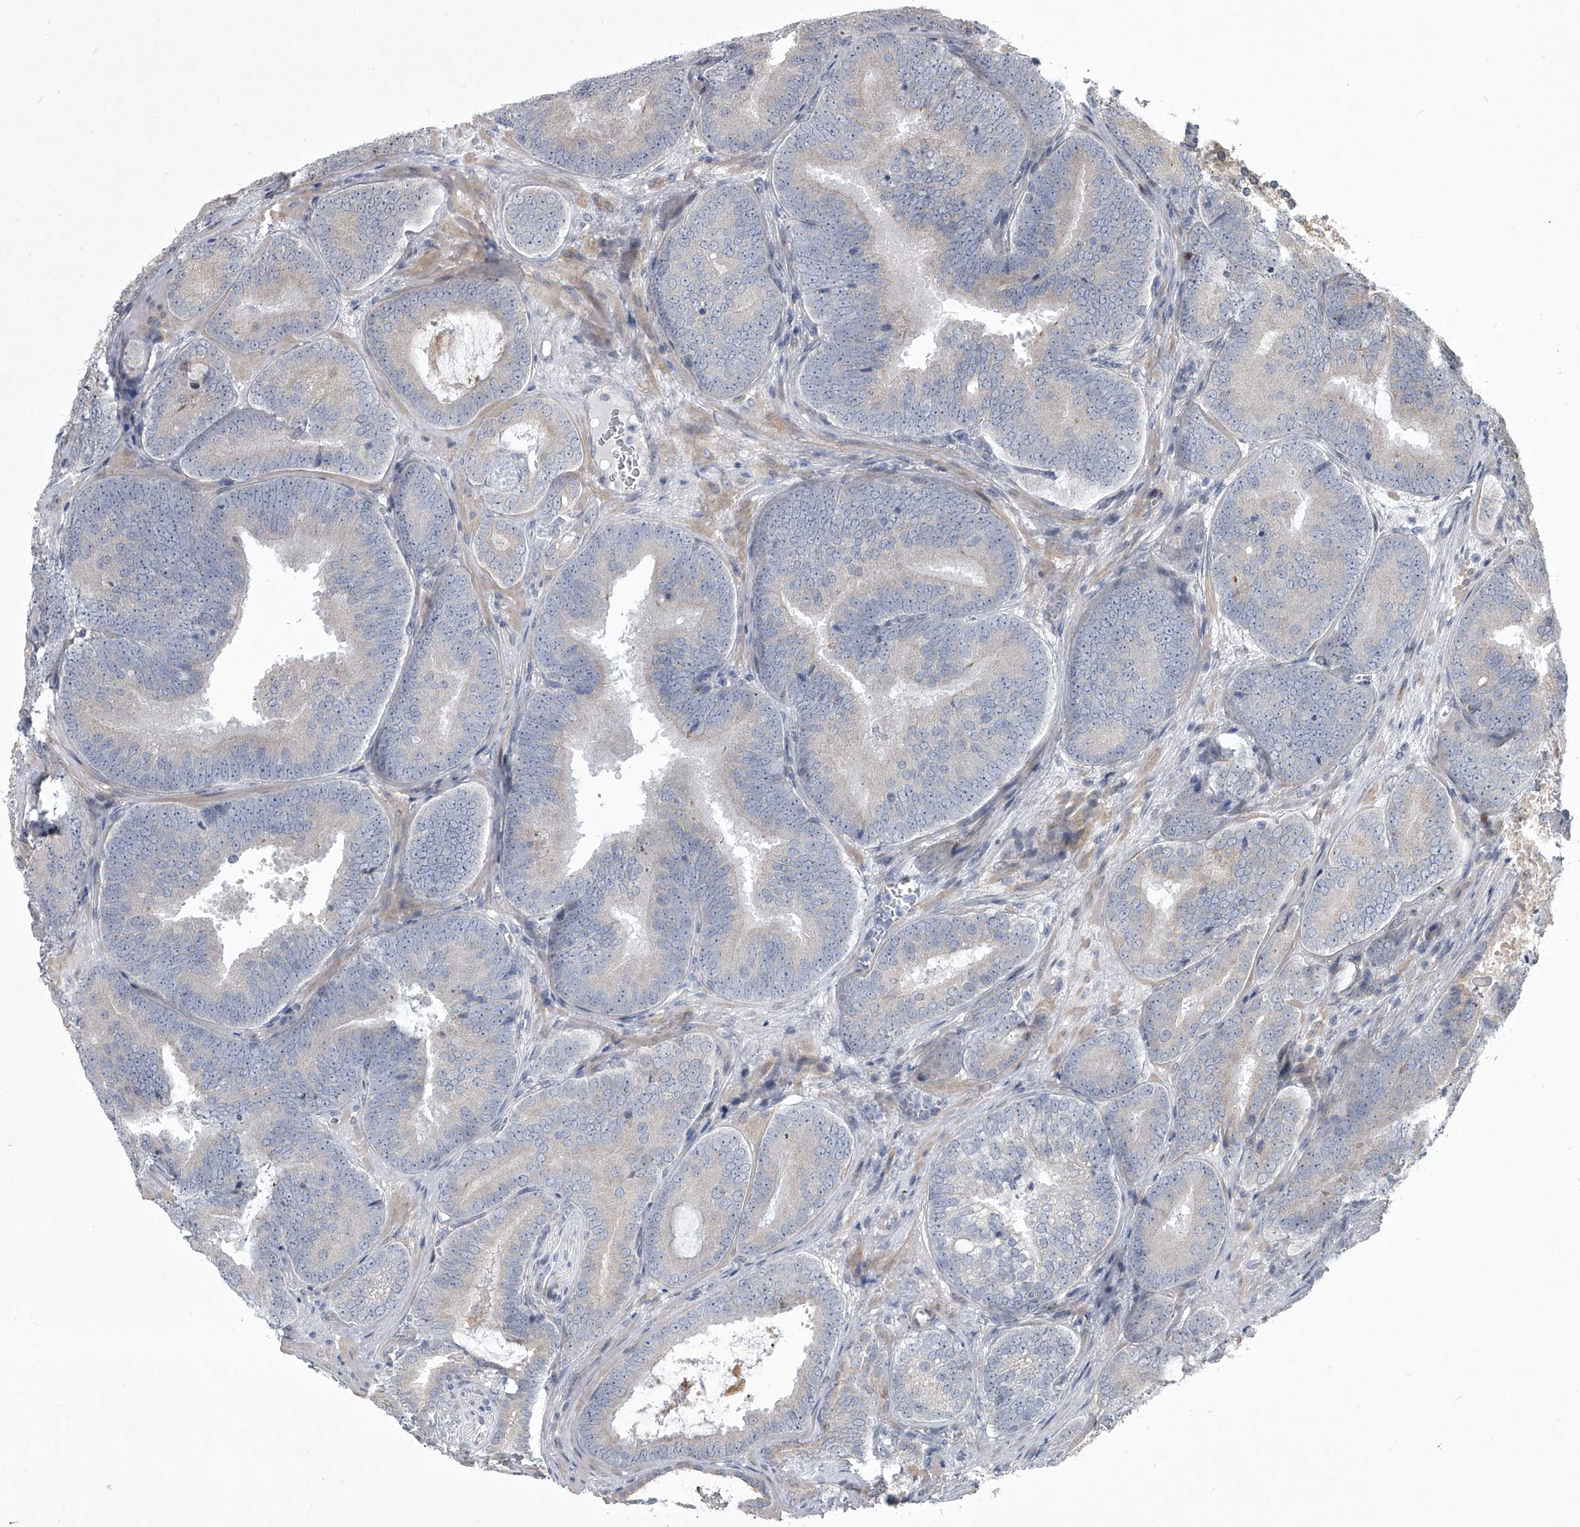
{"staining": {"intensity": "negative", "quantity": "none", "location": "none"}, "tissue": "prostate cancer", "cell_type": "Tumor cells", "image_type": "cancer", "snomed": [{"axis": "morphology", "description": "Adenocarcinoma, High grade"}, {"axis": "topography", "description": "Prostate"}], "caption": "Tumor cells are negative for protein expression in human high-grade adenocarcinoma (prostate).", "gene": "HEATR6", "patient": {"sex": "male", "age": 66}}